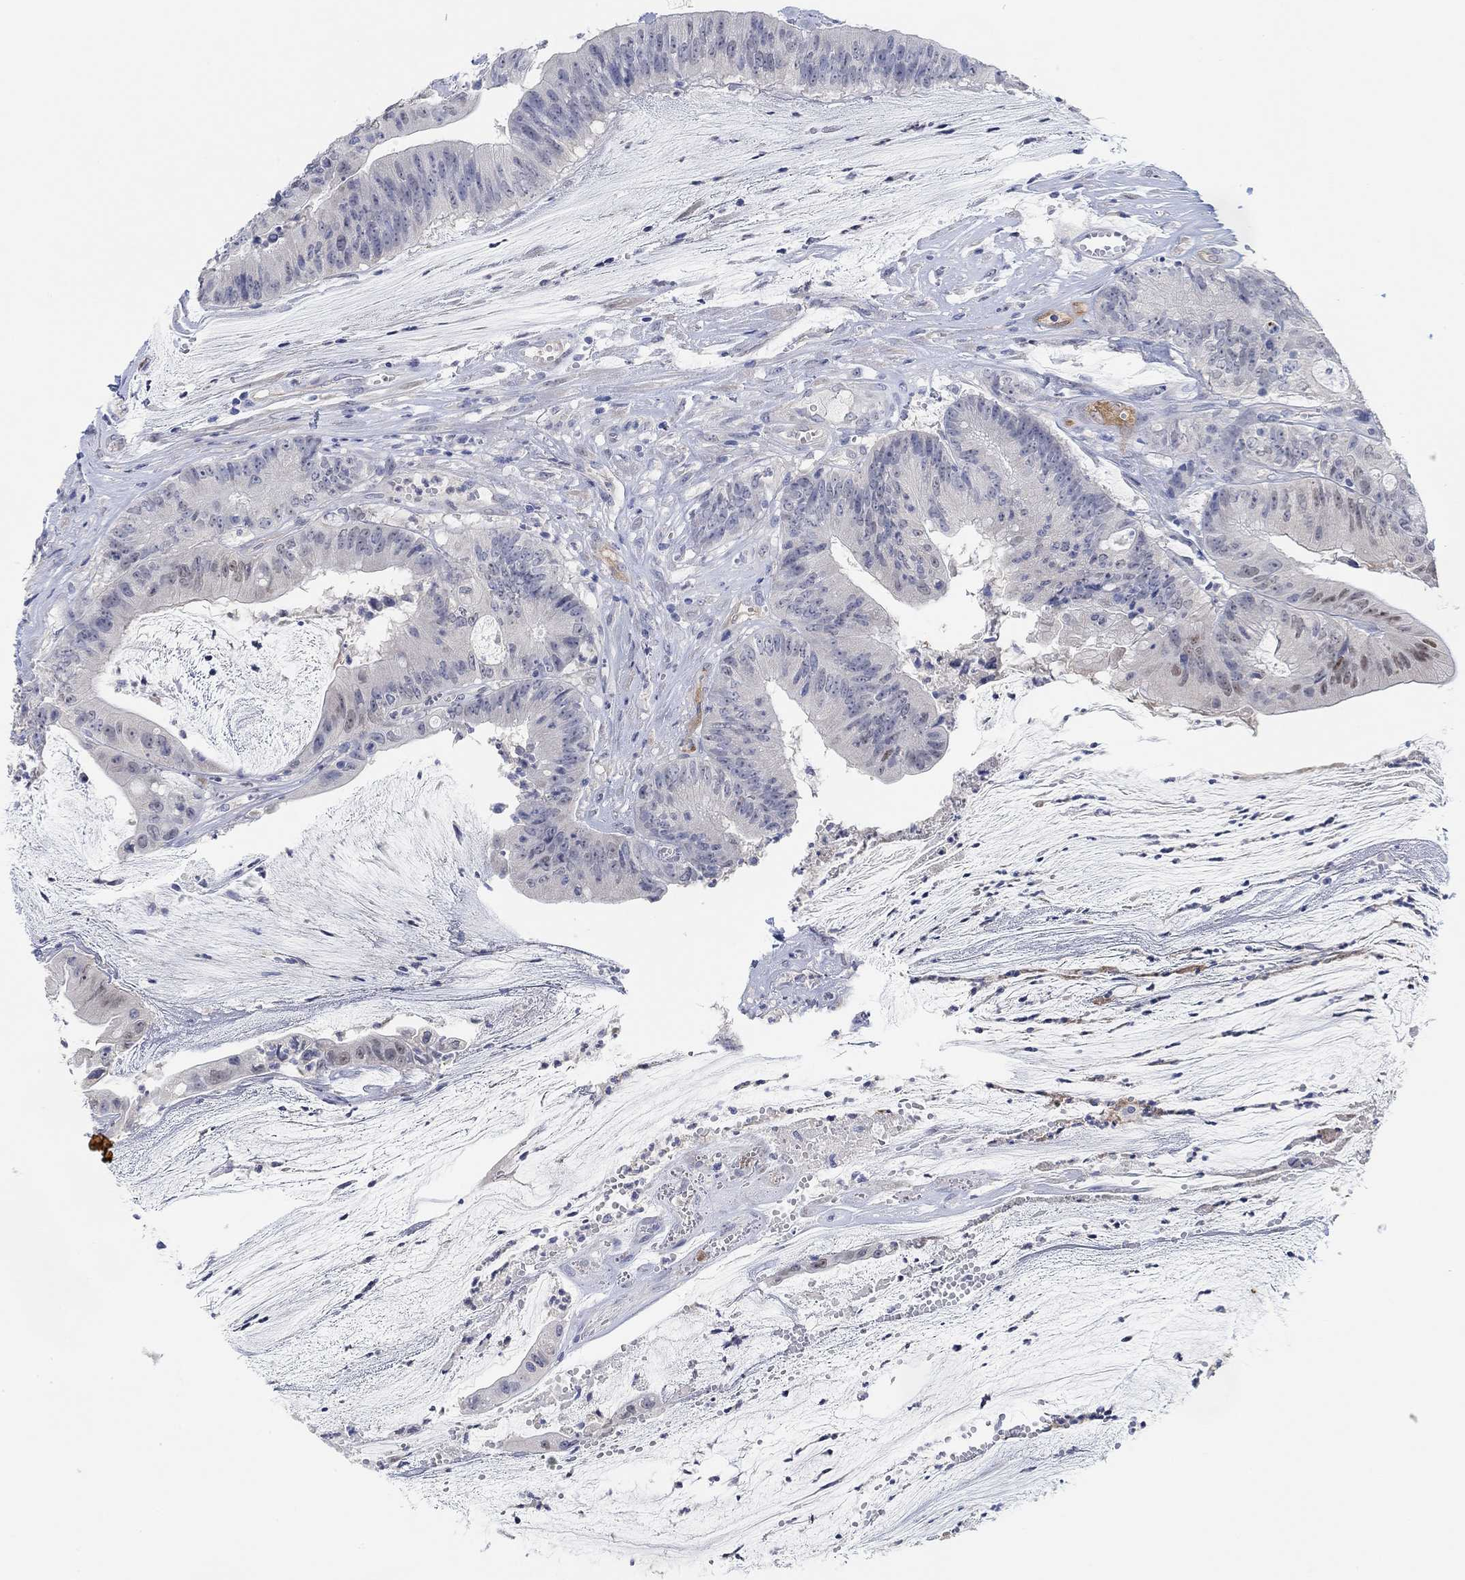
{"staining": {"intensity": "negative", "quantity": "none", "location": "none"}, "tissue": "colorectal cancer", "cell_type": "Tumor cells", "image_type": "cancer", "snomed": [{"axis": "morphology", "description": "Adenocarcinoma, NOS"}, {"axis": "topography", "description": "Colon"}], "caption": "This is an immunohistochemistry (IHC) micrograph of human adenocarcinoma (colorectal). There is no positivity in tumor cells.", "gene": "VAT1L", "patient": {"sex": "female", "age": 69}}